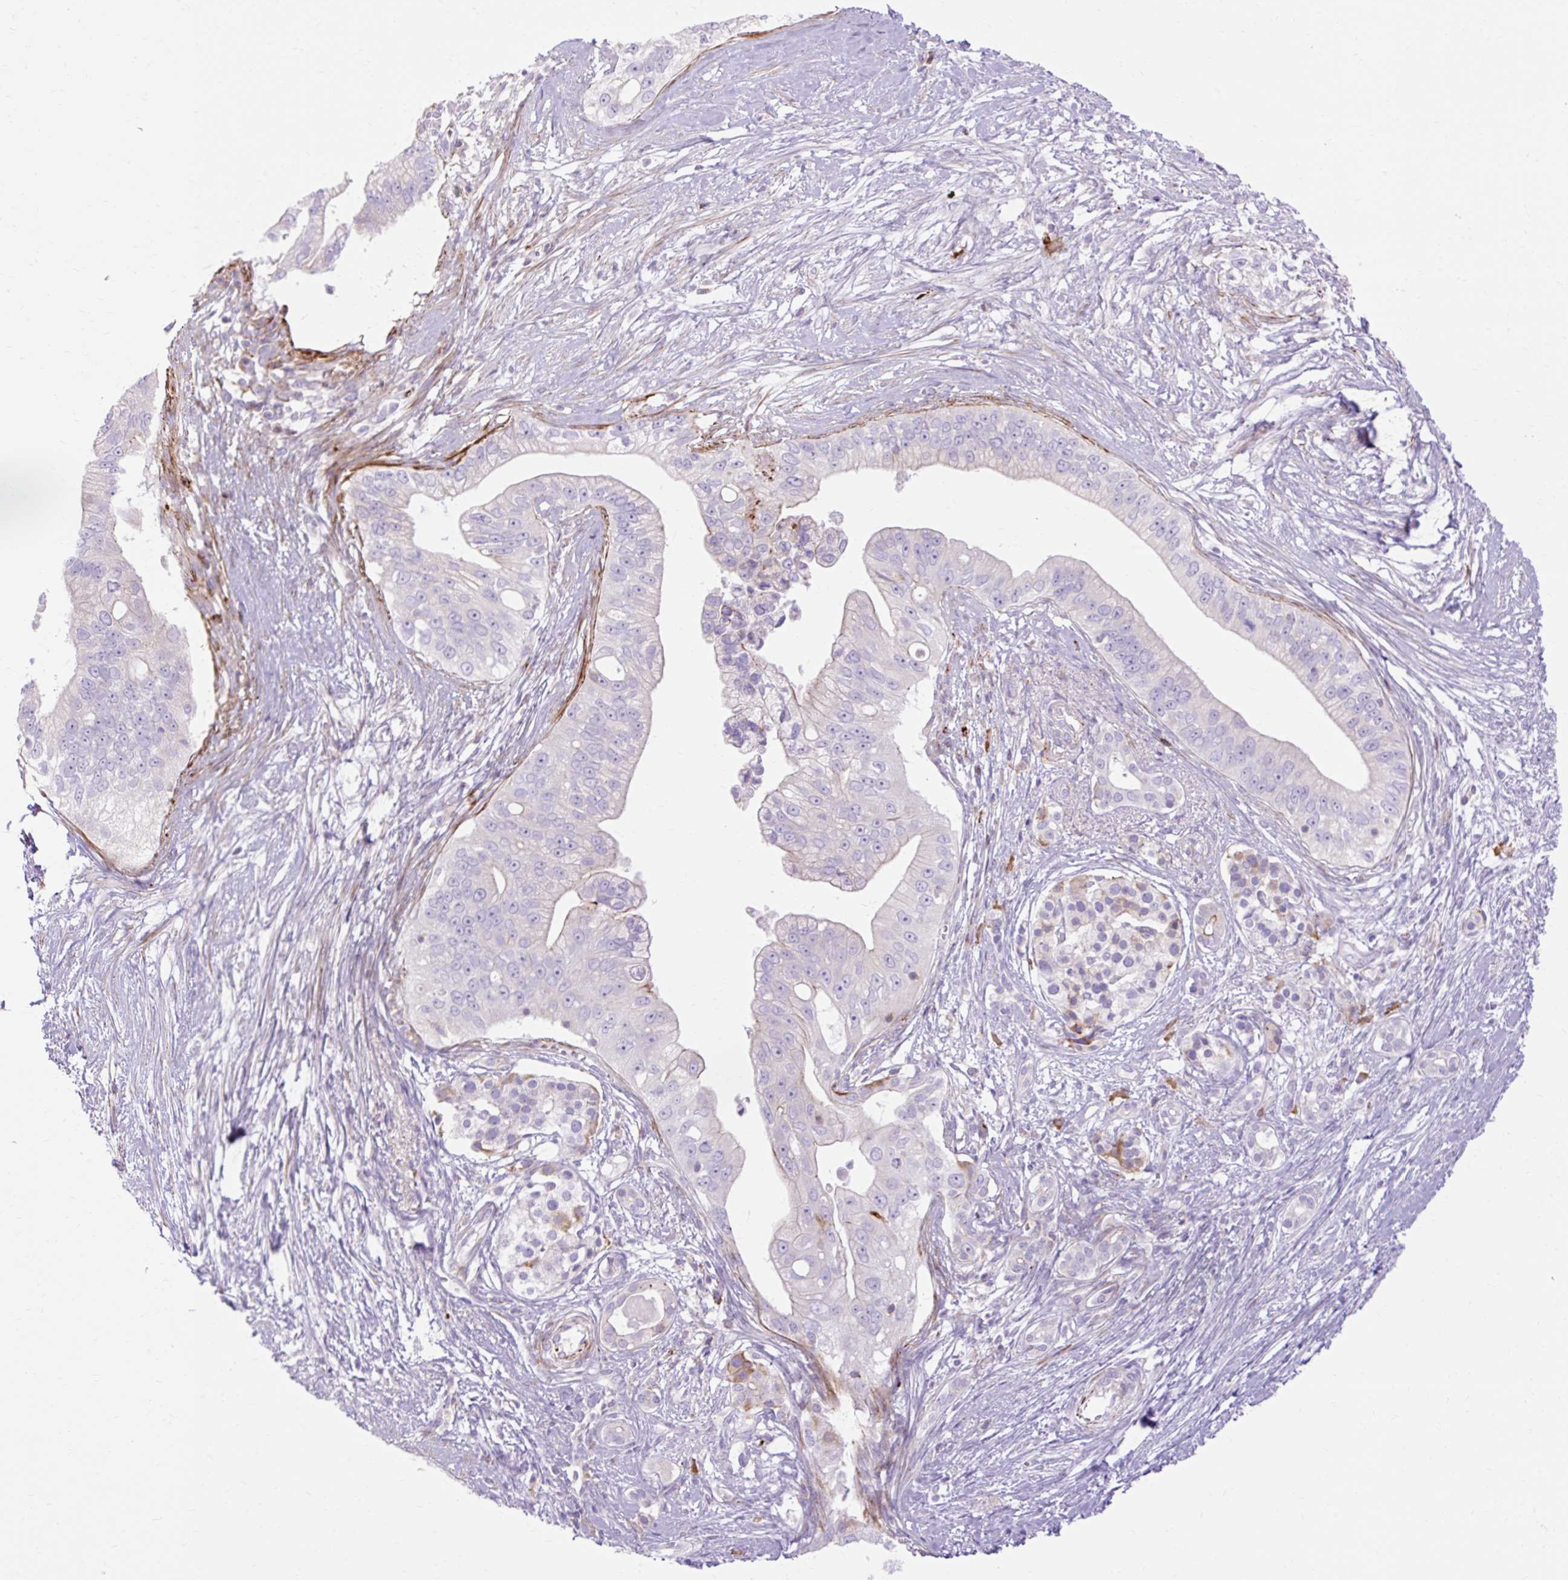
{"staining": {"intensity": "negative", "quantity": "none", "location": "none"}, "tissue": "pancreatic cancer", "cell_type": "Tumor cells", "image_type": "cancer", "snomed": [{"axis": "morphology", "description": "Adenocarcinoma, NOS"}, {"axis": "topography", "description": "Pancreas"}], "caption": "The histopathology image reveals no significant staining in tumor cells of adenocarcinoma (pancreatic). (DAB immunohistochemistry with hematoxylin counter stain).", "gene": "CORO7-PAM16", "patient": {"sex": "male", "age": 70}}